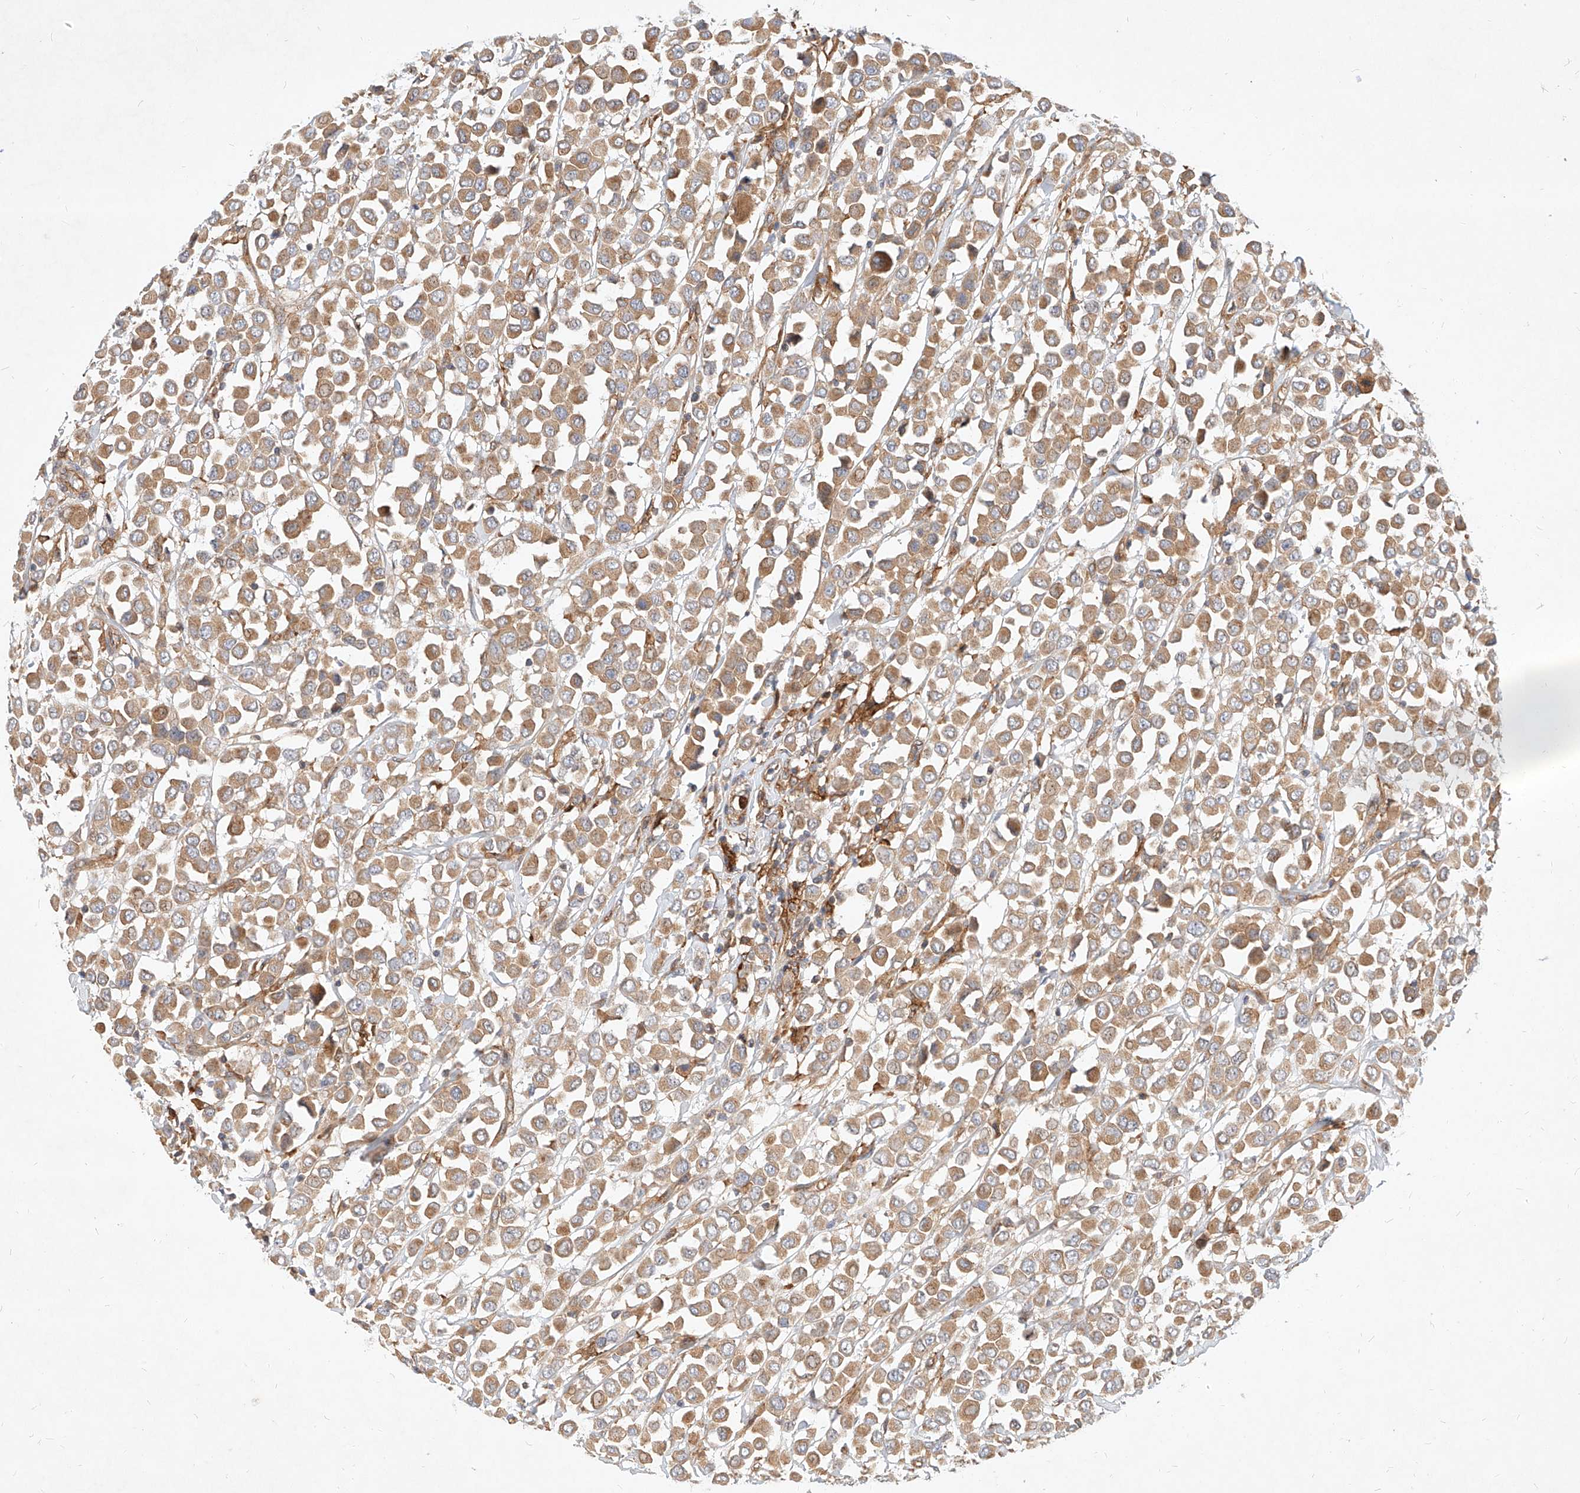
{"staining": {"intensity": "moderate", "quantity": ">75%", "location": "cytoplasmic/membranous"}, "tissue": "breast cancer", "cell_type": "Tumor cells", "image_type": "cancer", "snomed": [{"axis": "morphology", "description": "Duct carcinoma"}, {"axis": "topography", "description": "Breast"}], "caption": "The immunohistochemical stain highlights moderate cytoplasmic/membranous staining in tumor cells of invasive ductal carcinoma (breast) tissue. The protein of interest is stained brown, and the nuclei are stained in blue (DAB IHC with brightfield microscopy, high magnification).", "gene": "NFAM1", "patient": {"sex": "female", "age": 61}}